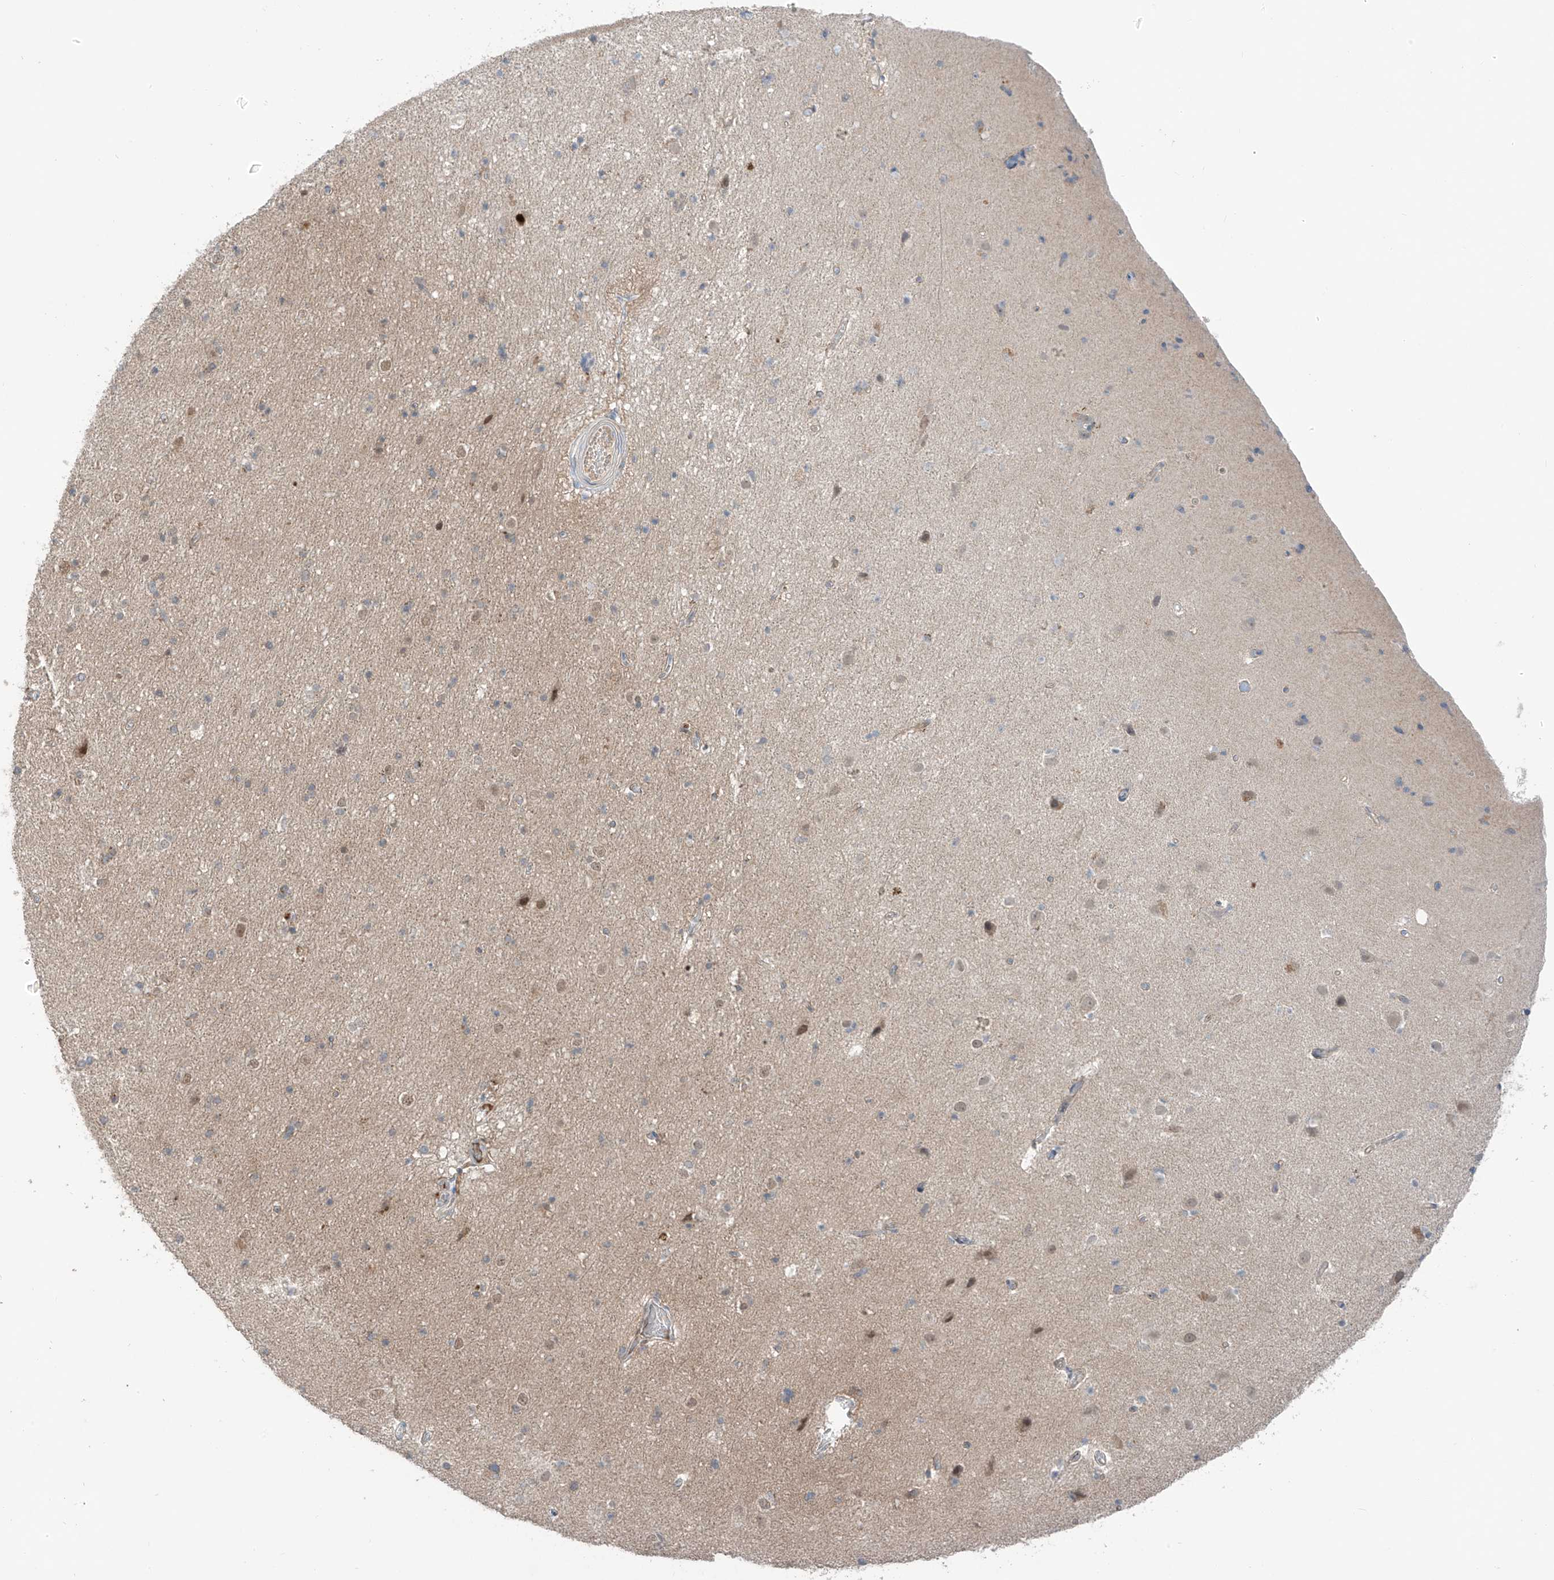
{"staining": {"intensity": "weak", "quantity": ">75%", "location": "cytoplasmic/membranous"}, "tissue": "cerebral cortex", "cell_type": "Endothelial cells", "image_type": "normal", "snomed": [{"axis": "morphology", "description": "Normal tissue, NOS"}, {"axis": "topography", "description": "Cerebral cortex"}], "caption": "This photomicrograph reveals benign cerebral cortex stained with immunohistochemistry to label a protein in brown. The cytoplasmic/membranous of endothelial cells show weak positivity for the protein. Nuclei are counter-stained blue.", "gene": "OGT", "patient": {"sex": "male", "age": 34}}